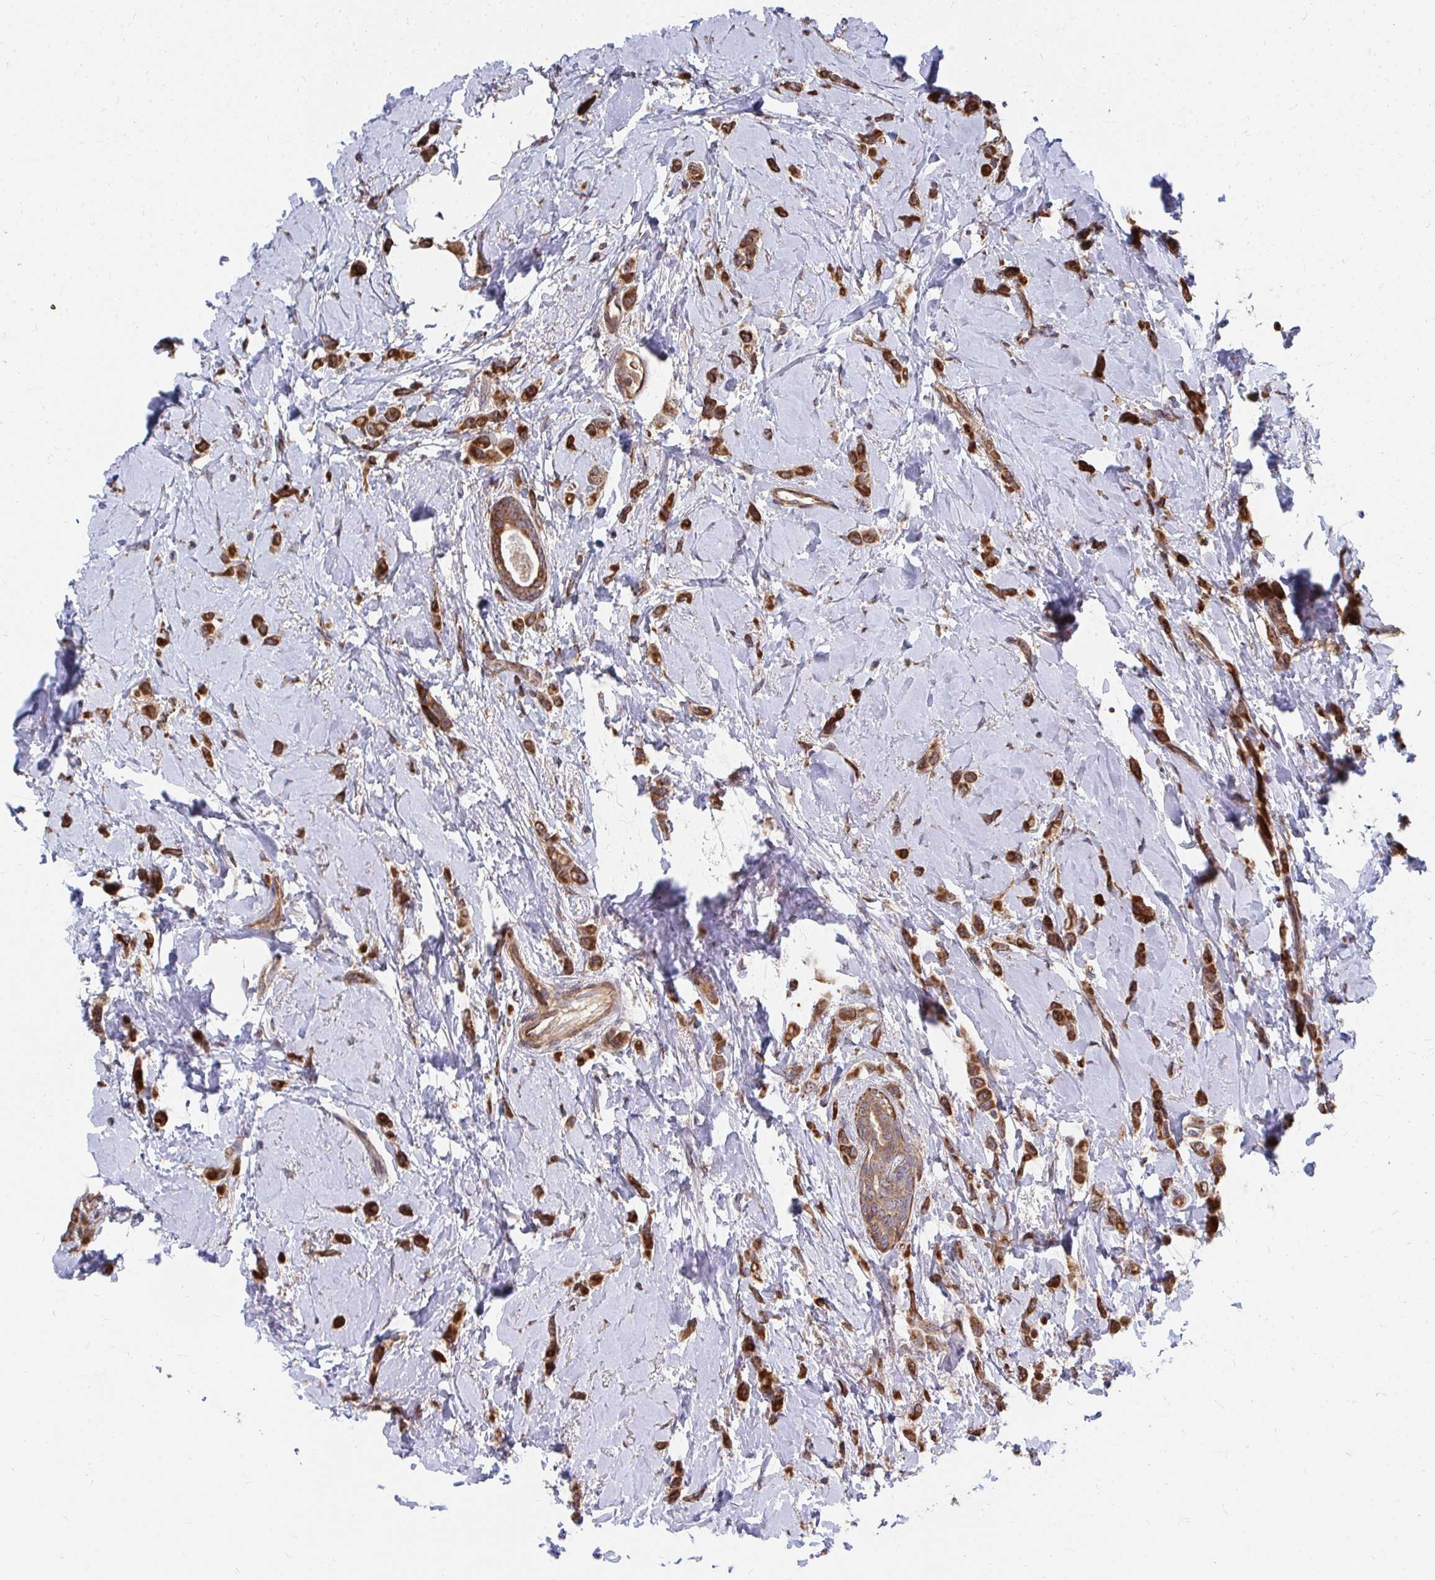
{"staining": {"intensity": "strong", "quantity": ">75%", "location": "cytoplasmic/membranous"}, "tissue": "breast cancer", "cell_type": "Tumor cells", "image_type": "cancer", "snomed": [{"axis": "morphology", "description": "Lobular carcinoma"}, {"axis": "topography", "description": "Breast"}], "caption": "A high amount of strong cytoplasmic/membranous expression is appreciated in about >75% of tumor cells in breast lobular carcinoma tissue.", "gene": "FAM89A", "patient": {"sex": "female", "age": 66}}